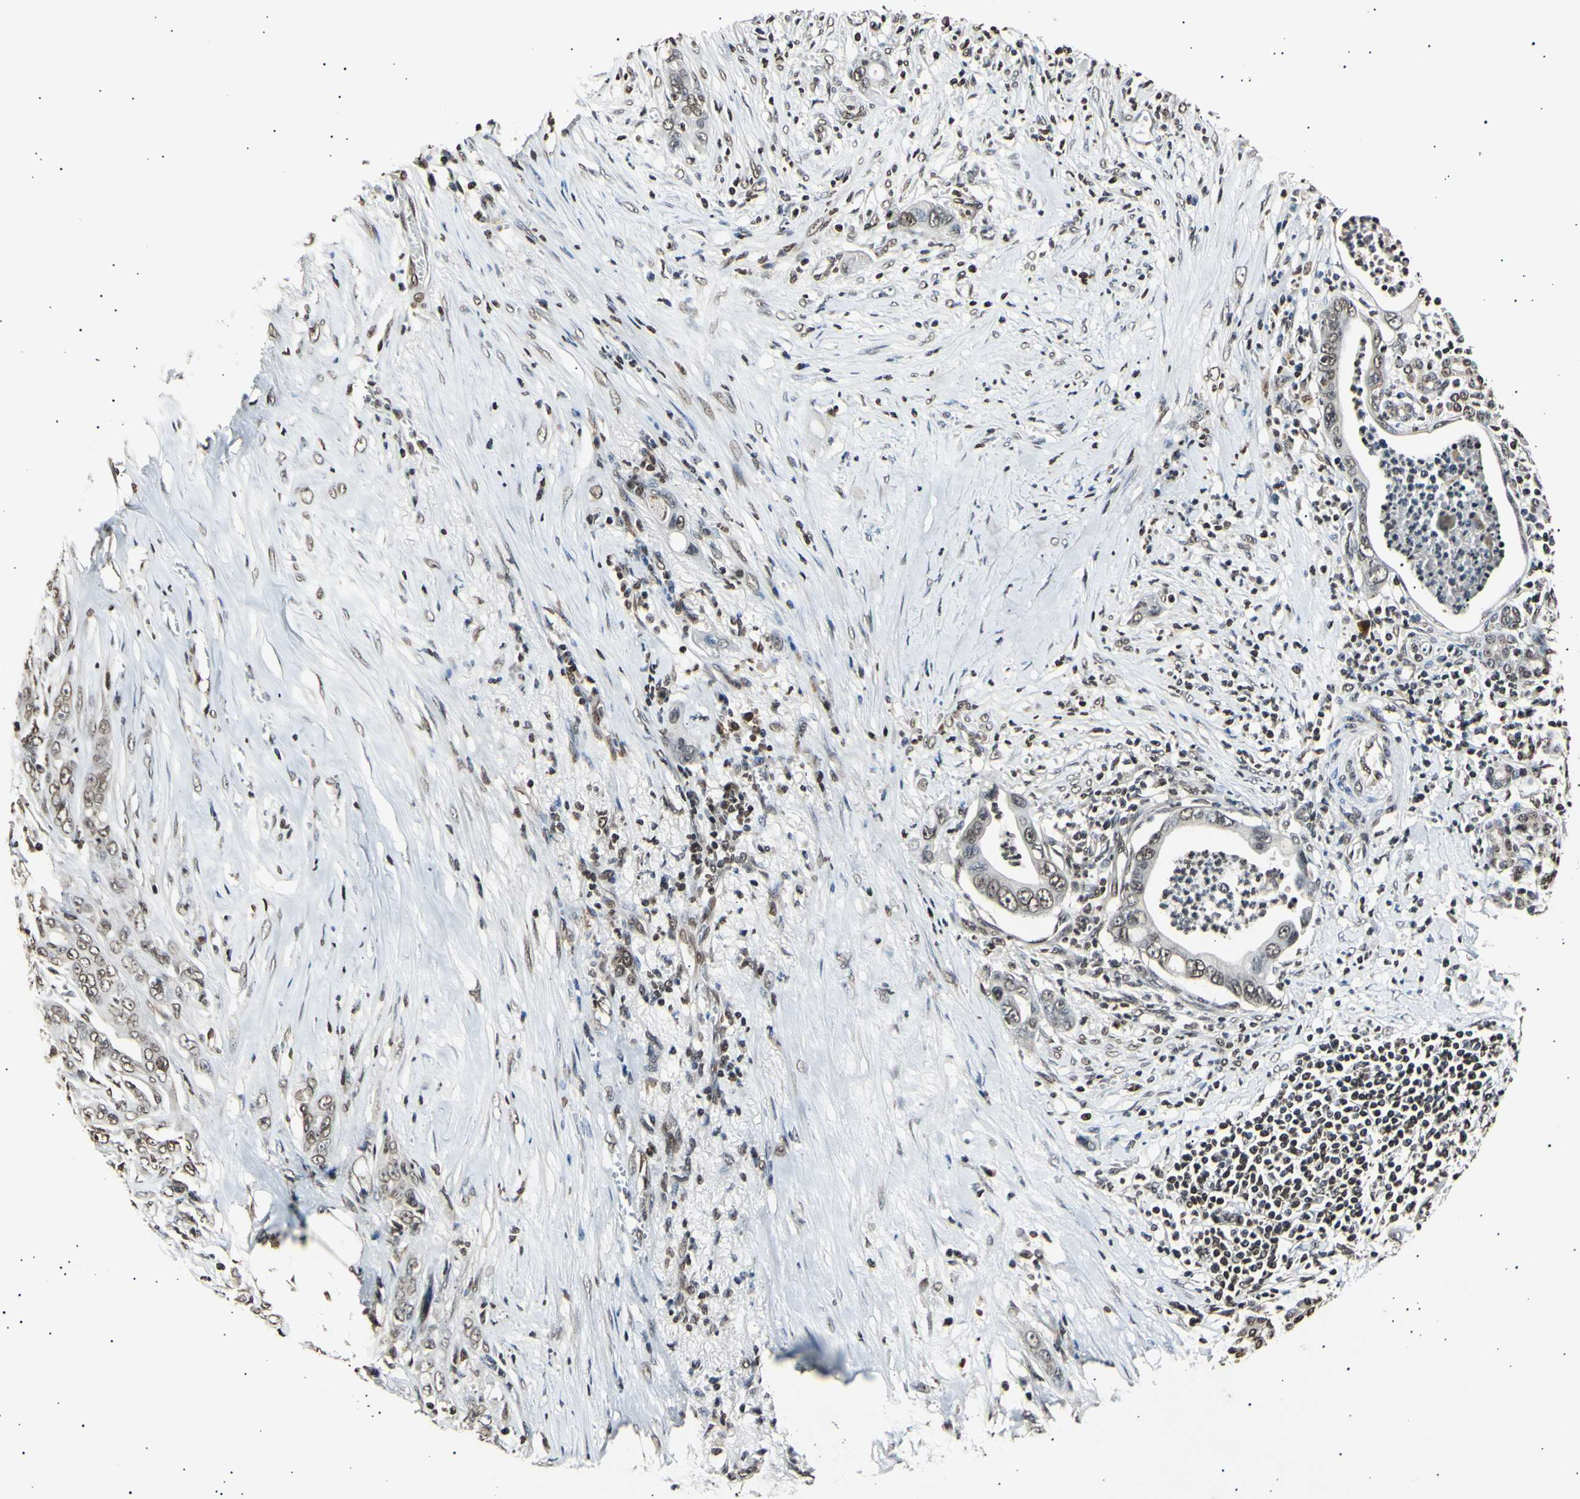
{"staining": {"intensity": "moderate", "quantity": ">75%", "location": "cytoplasmic/membranous,nuclear"}, "tissue": "pancreatic cancer", "cell_type": "Tumor cells", "image_type": "cancer", "snomed": [{"axis": "morphology", "description": "Adenocarcinoma, NOS"}, {"axis": "topography", "description": "Pancreas"}], "caption": "Pancreatic adenocarcinoma stained with immunohistochemistry (IHC) shows moderate cytoplasmic/membranous and nuclear staining in approximately >75% of tumor cells.", "gene": "ANAPC7", "patient": {"sex": "male", "age": 59}}